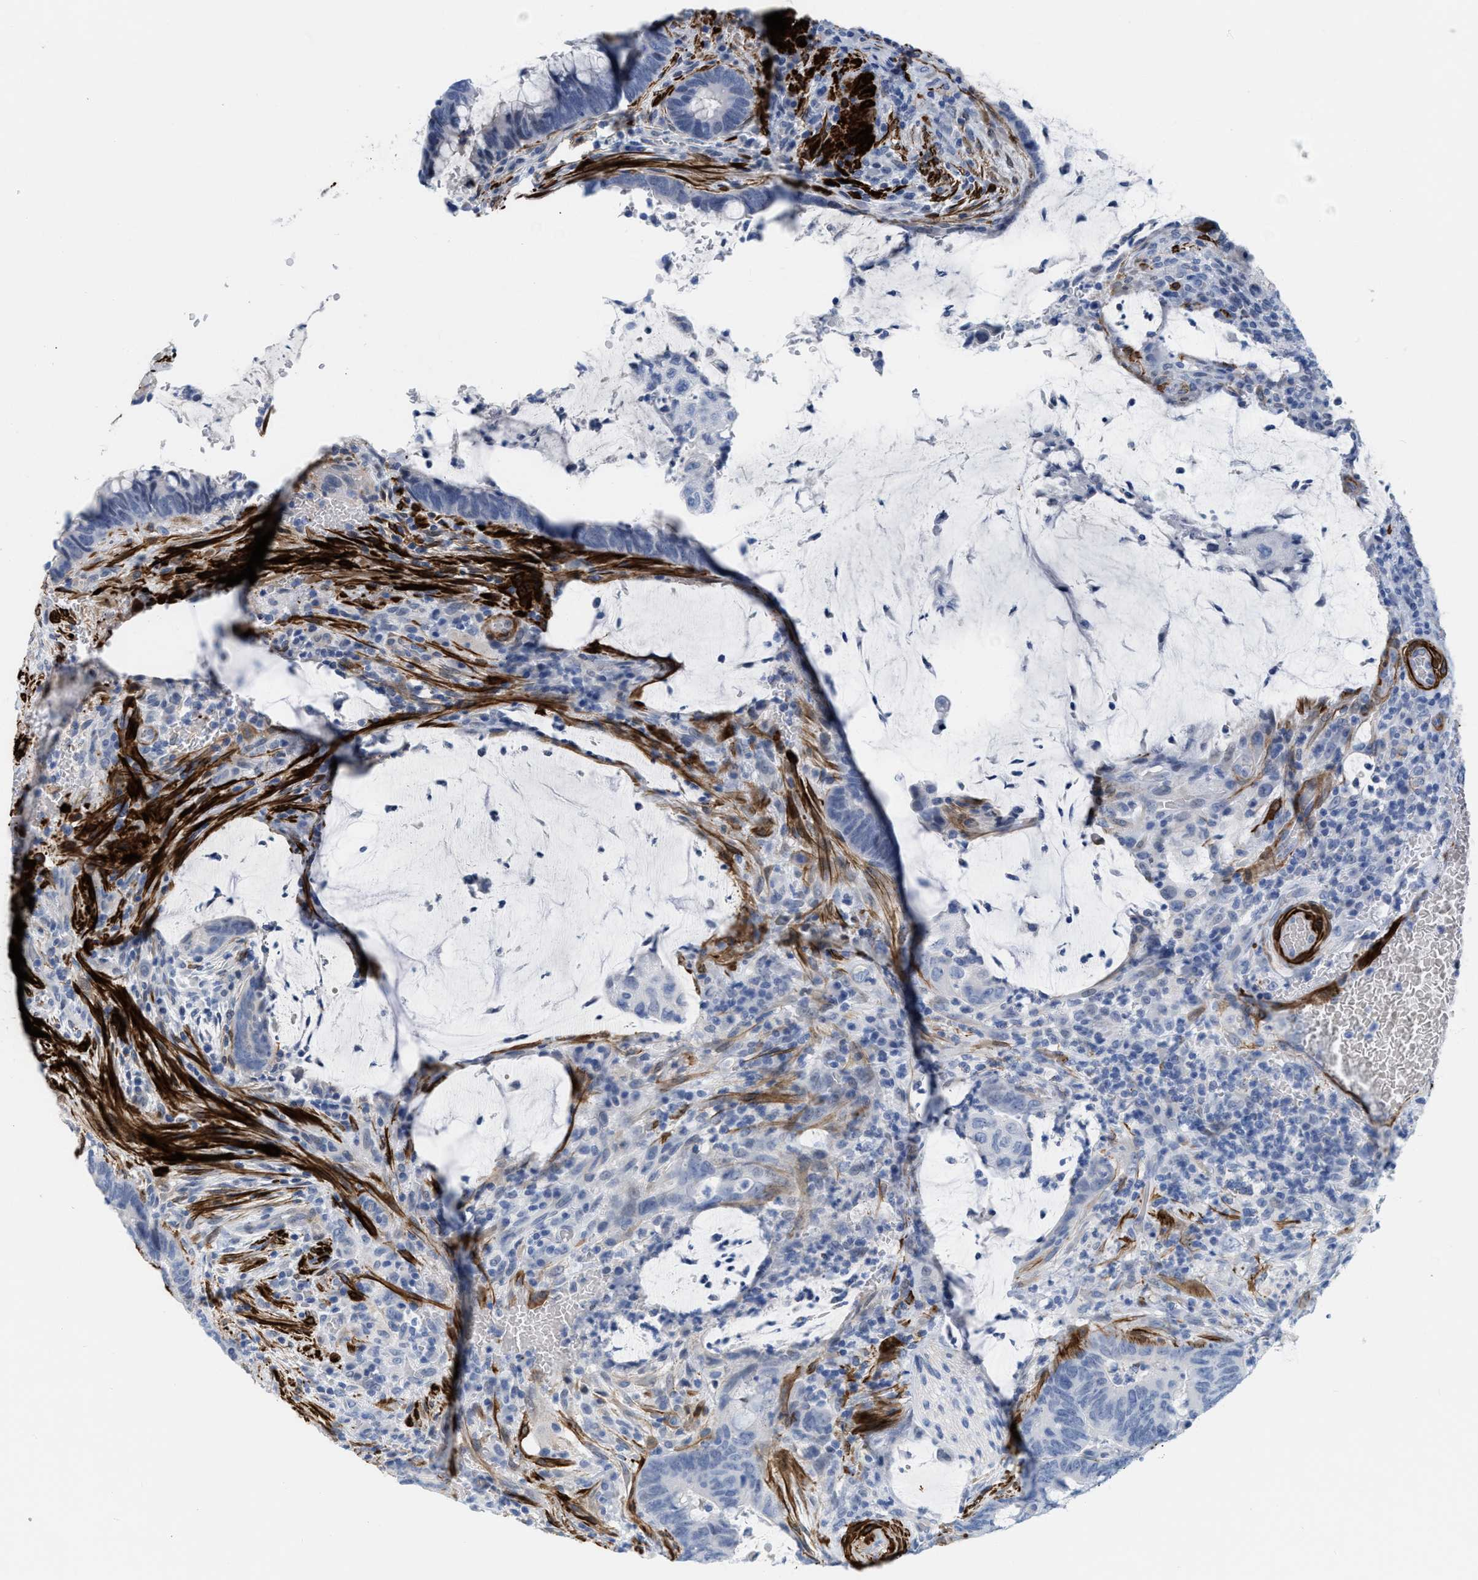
{"staining": {"intensity": "negative", "quantity": "none", "location": "none"}, "tissue": "colorectal cancer", "cell_type": "Tumor cells", "image_type": "cancer", "snomed": [{"axis": "morphology", "description": "Normal tissue, NOS"}, {"axis": "morphology", "description": "Adenocarcinoma, NOS"}, {"axis": "topography", "description": "Rectum"}, {"axis": "topography", "description": "Peripheral nerve tissue"}], "caption": "There is no significant positivity in tumor cells of colorectal adenocarcinoma. The staining is performed using DAB brown chromogen with nuclei counter-stained in using hematoxylin.", "gene": "TAGLN", "patient": {"sex": "male", "age": 92}}